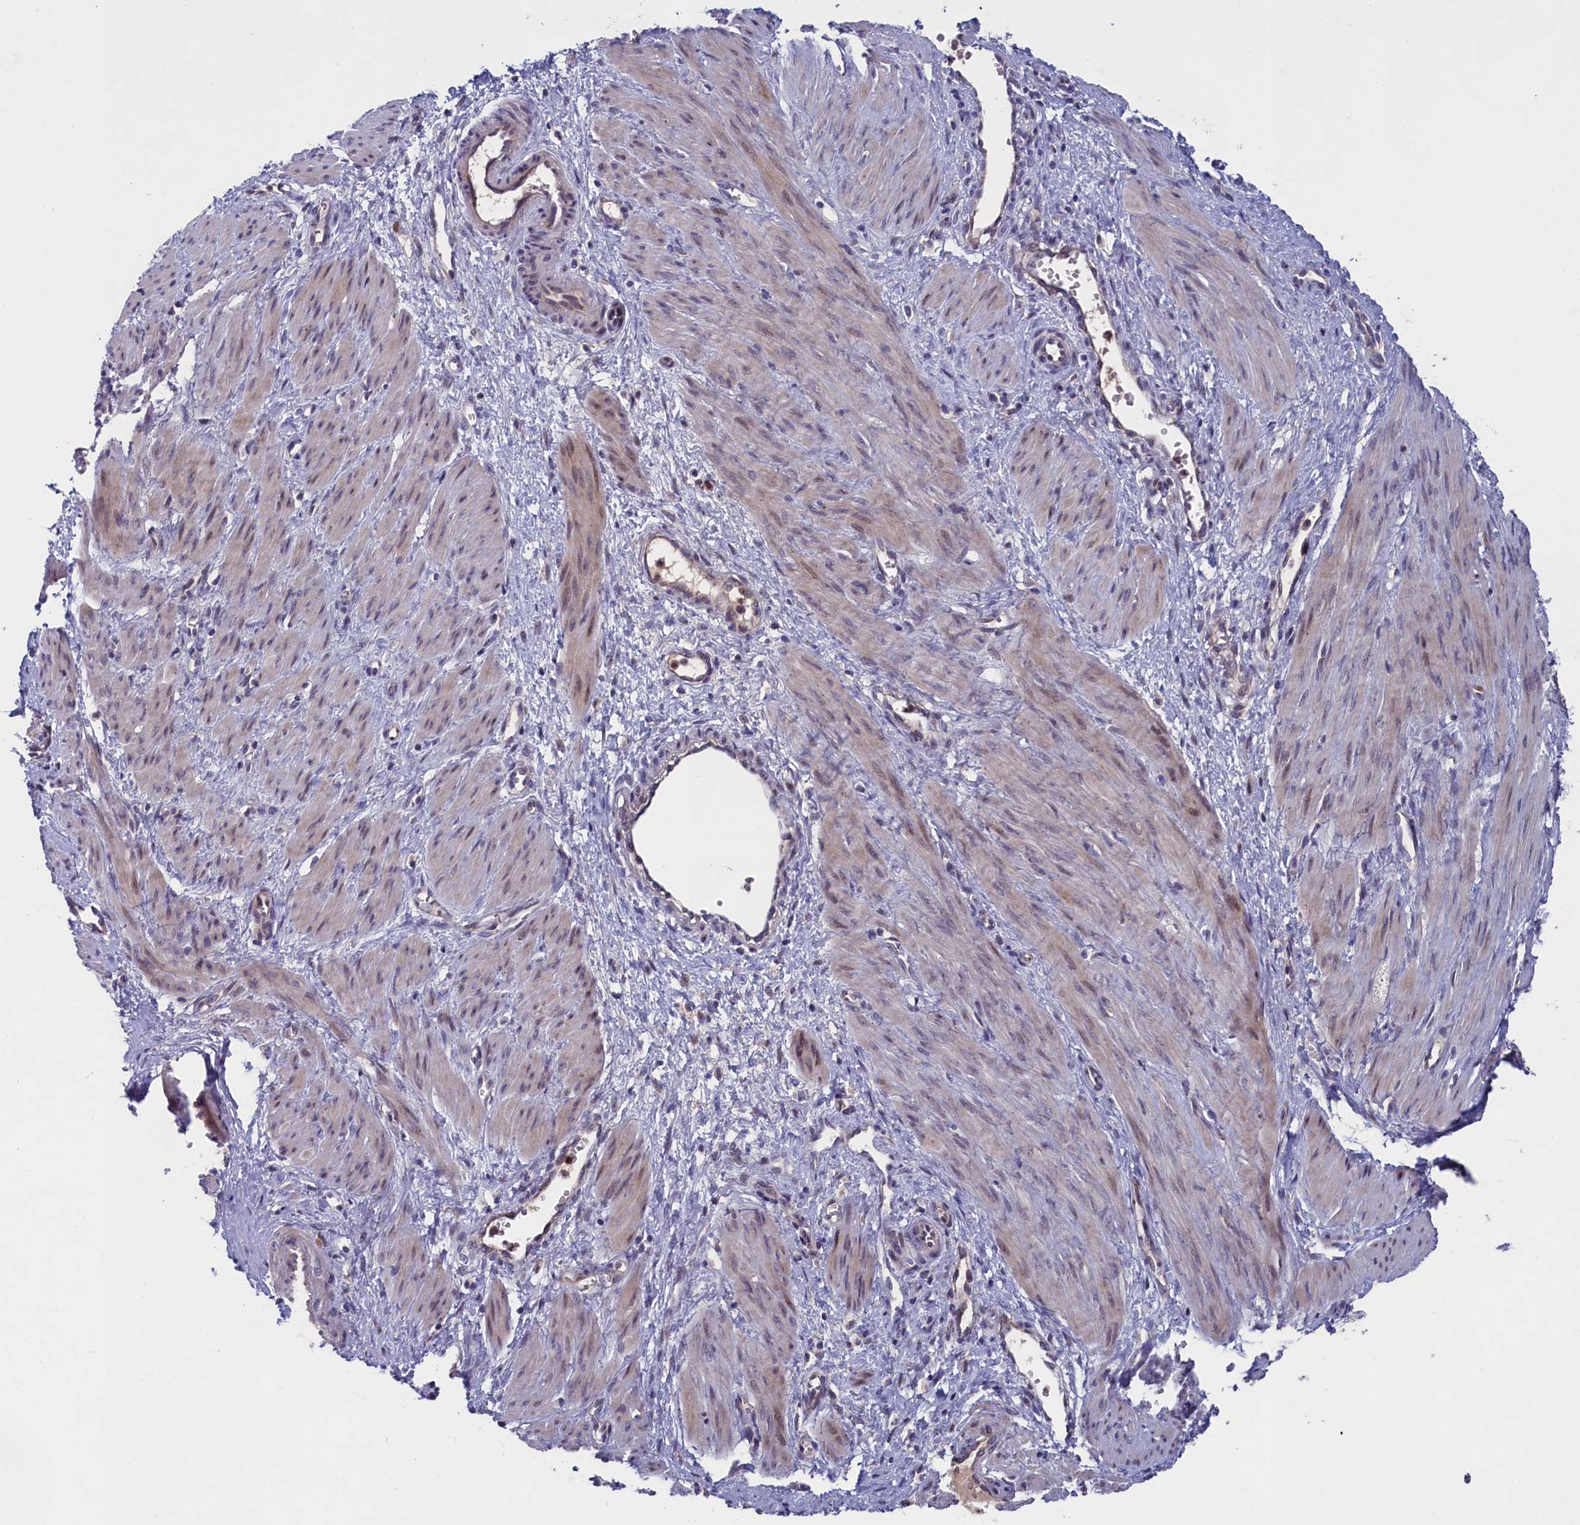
{"staining": {"intensity": "weak", "quantity": "25%-75%", "location": "cytoplasmic/membranous"}, "tissue": "smooth muscle", "cell_type": "Smooth muscle cells", "image_type": "normal", "snomed": [{"axis": "morphology", "description": "Normal tissue, NOS"}, {"axis": "topography", "description": "Endometrium"}], "caption": "Protein expression analysis of normal smooth muscle demonstrates weak cytoplasmic/membranous expression in approximately 25%-75% of smooth muscle cells.", "gene": "LIG1", "patient": {"sex": "female", "age": 33}}